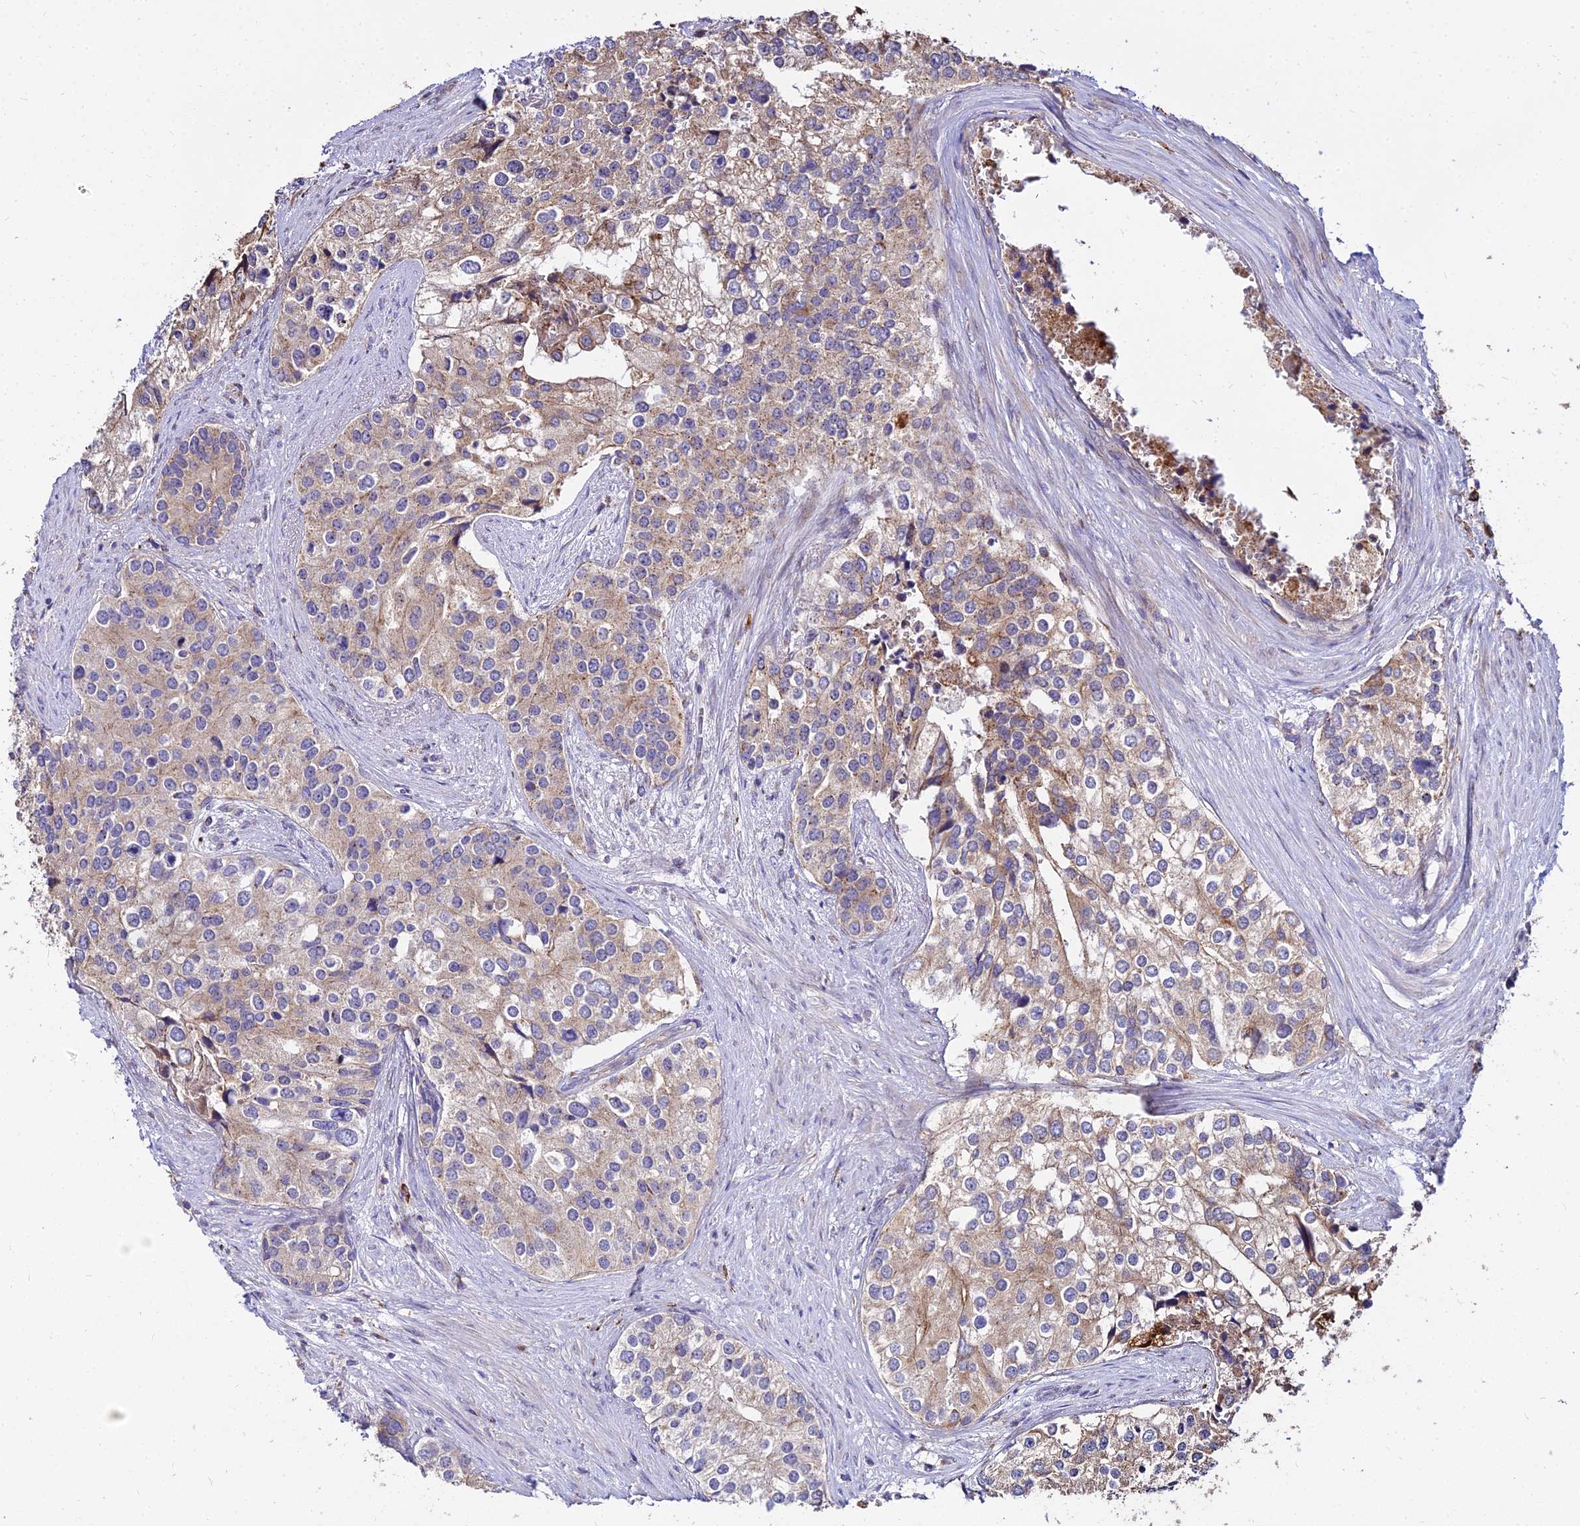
{"staining": {"intensity": "weak", "quantity": ">75%", "location": "cytoplasmic/membranous"}, "tissue": "prostate cancer", "cell_type": "Tumor cells", "image_type": "cancer", "snomed": [{"axis": "morphology", "description": "Adenocarcinoma, High grade"}, {"axis": "topography", "description": "Prostate"}], "caption": "Protein staining shows weak cytoplasmic/membranous expression in about >75% of tumor cells in prostate cancer.", "gene": "PEX19", "patient": {"sex": "male", "age": 62}}